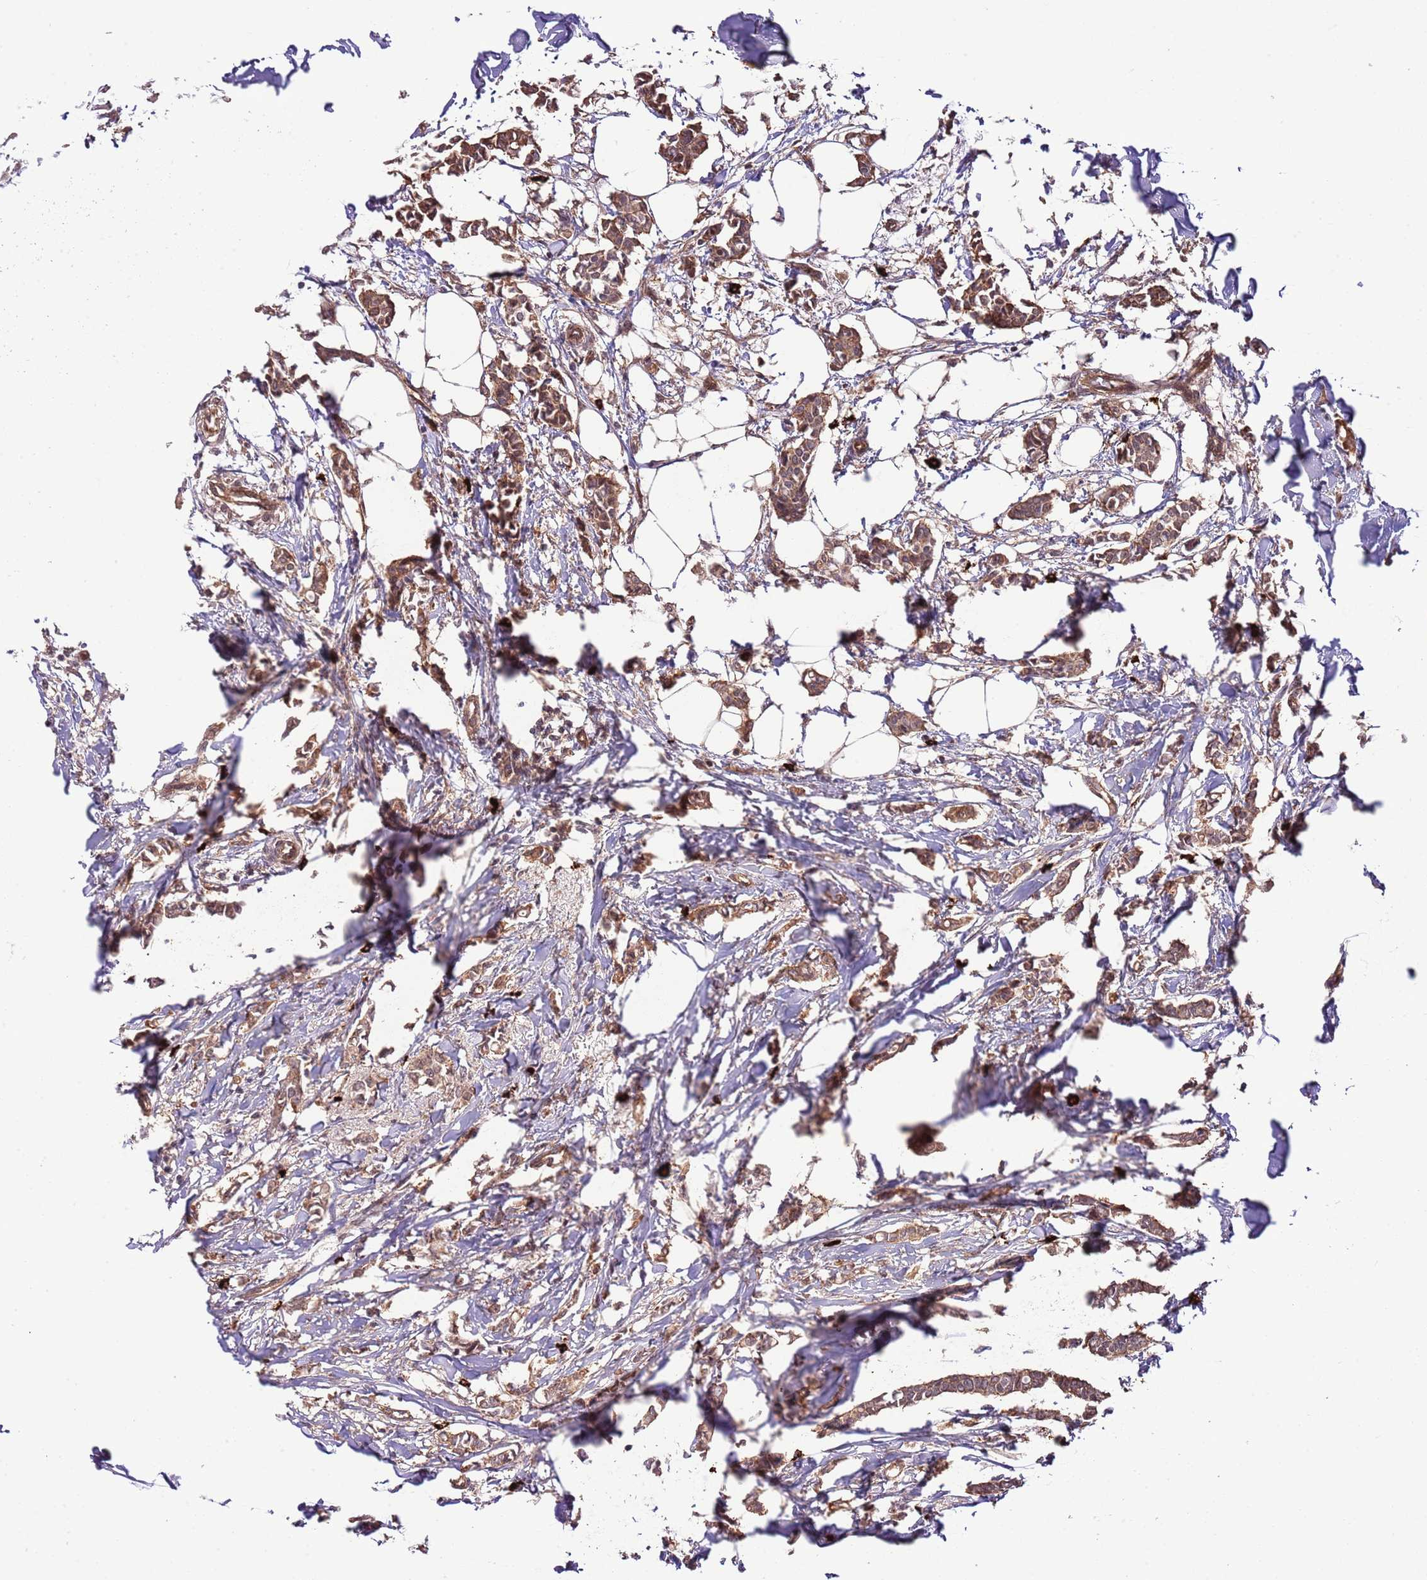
{"staining": {"intensity": "moderate", "quantity": ">75%", "location": "cytoplasmic/membranous"}, "tissue": "breast cancer", "cell_type": "Tumor cells", "image_type": "cancer", "snomed": [{"axis": "morphology", "description": "Duct carcinoma"}, {"axis": "topography", "description": "Breast"}], "caption": "Brown immunohistochemical staining in breast cancer (intraductal carcinoma) exhibits moderate cytoplasmic/membranous staining in about >75% of tumor cells.", "gene": "DONSON", "patient": {"sex": "female", "age": 41}}